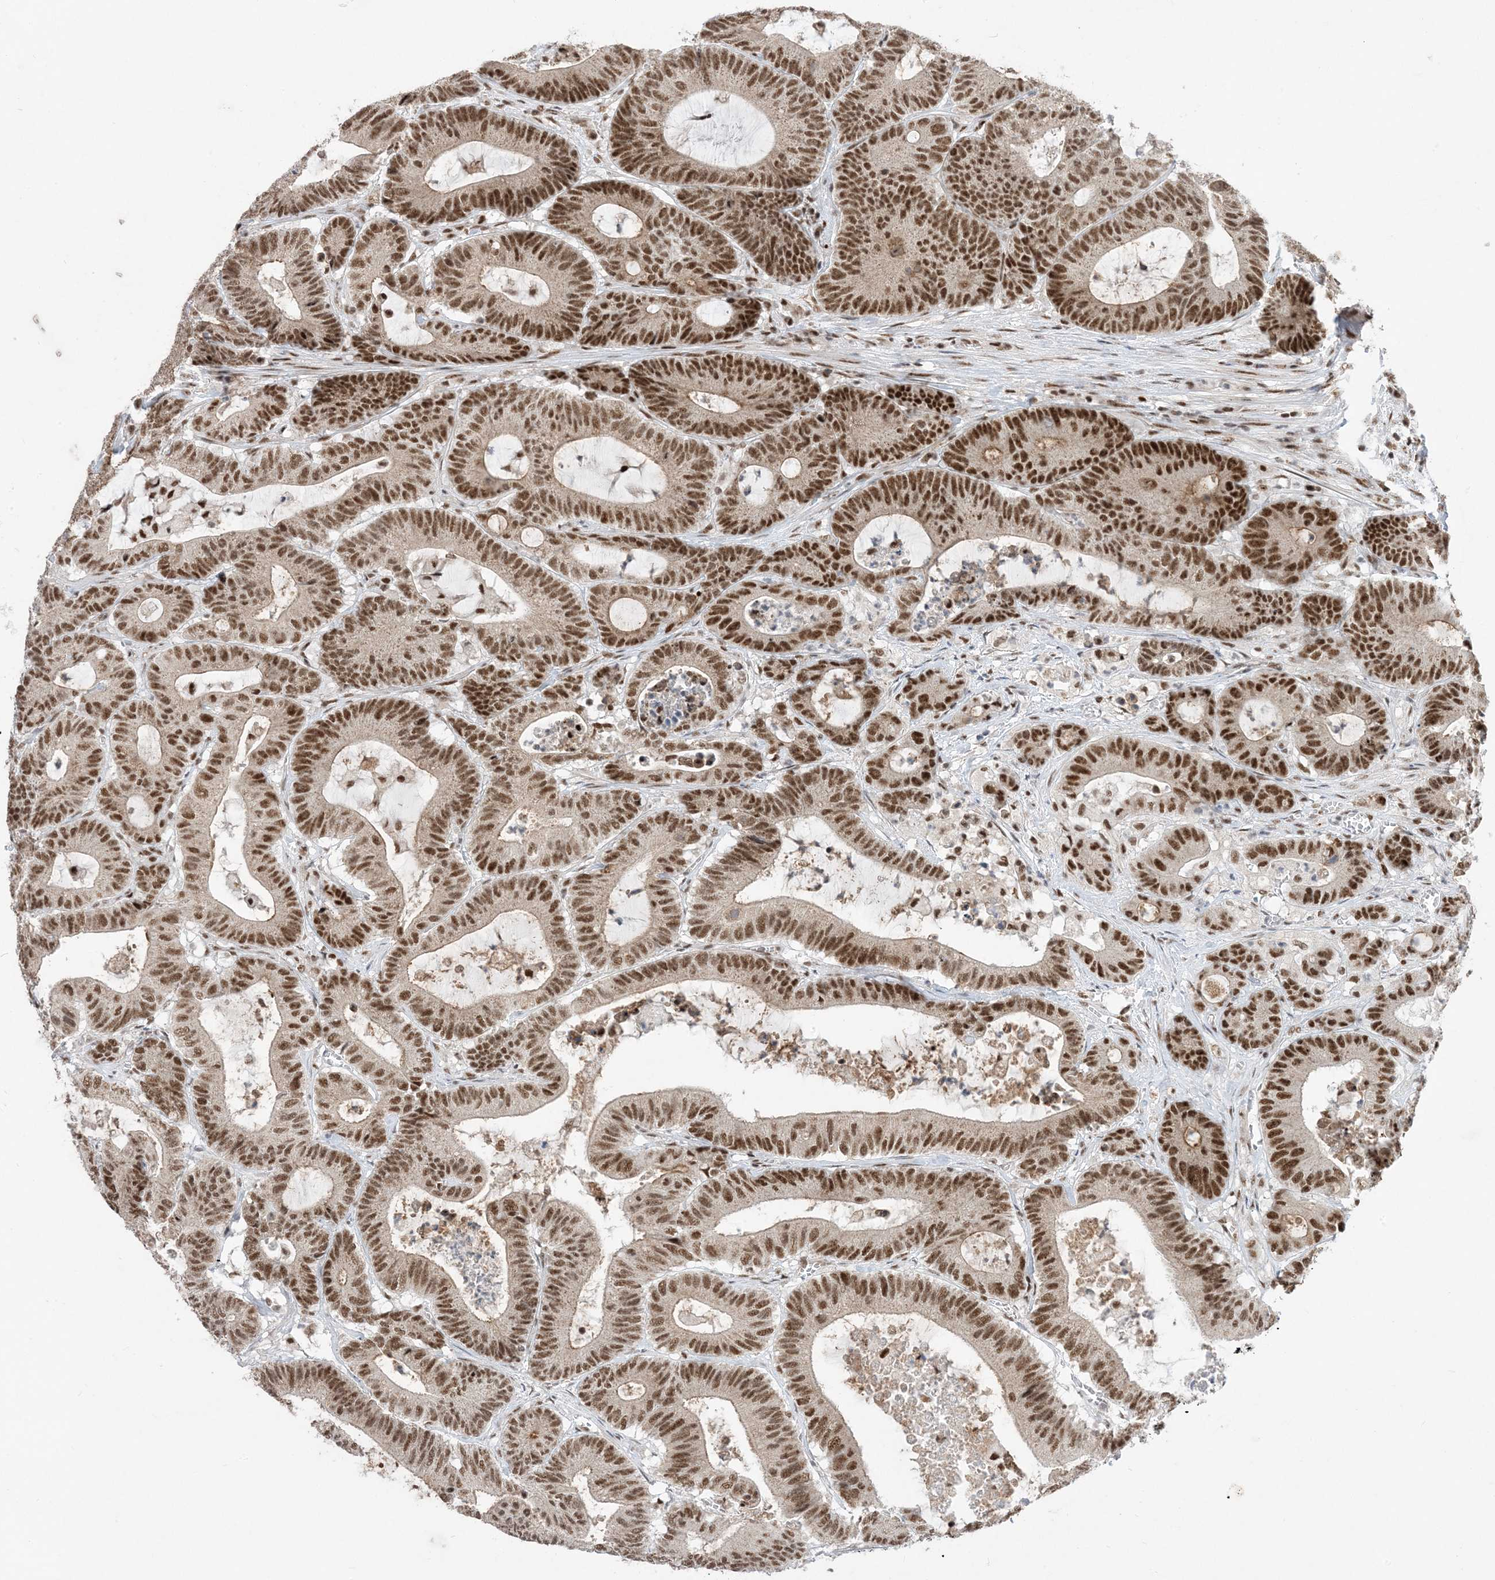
{"staining": {"intensity": "strong", "quantity": ">75%", "location": "cytoplasmic/membranous,nuclear"}, "tissue": "colorectal cancer", "cell_type": "Tumor cells", "image_type": "cancer", "snomed": [{"axis": "morphology", "description": "Adenocarcinoma, NOS"}, {"axis": "topography", "description": "Colon"}], "caption": "Immunohistochemistry histopathology image of neoplastic tissue: human adenocarcinoma (colorectal) stained using immunohistochemistry (IHC) exhibits high levels of strong protein expression localized specifically in the cytoplasmic/membranous and nuclear of tumor cells, appearing as a cytoplasmic/membranous and nuclear brown color.", "gene": "SF3A3", "patient": {"sex": "female", "age": 84}}